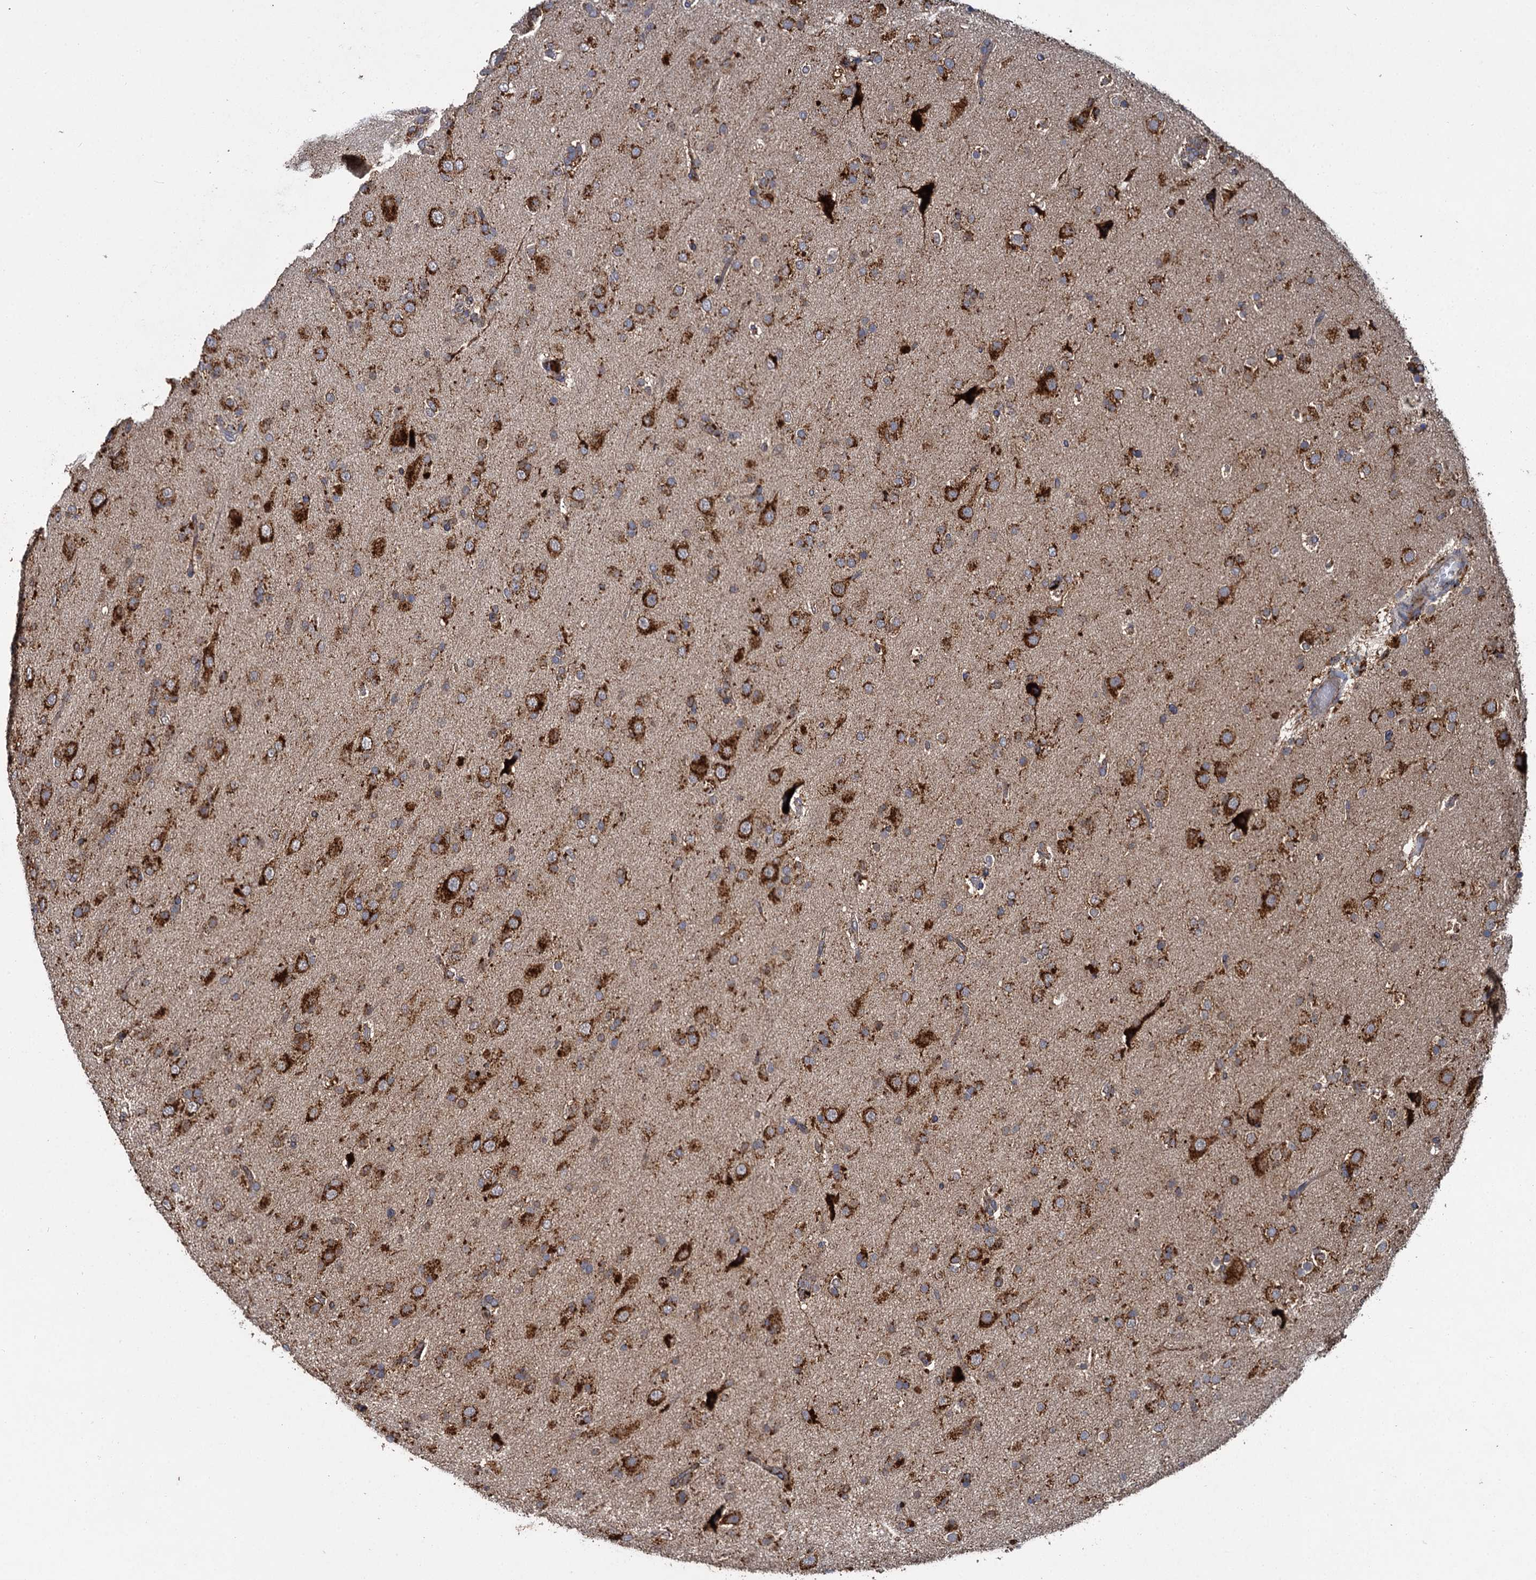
{"staining": {"intensity": "strong", "quantity": "25%-75%", "location": "cytoplasmic/membranous"}, "tissue": "glioma", "cell_type": "Tumor cells", "image_type": "cancer", "snomed": [{"axis": "morphology", "description": "Glioma, malignant, Low grade"}, {"axis": "topography", "description": "Brain"}], "caption": "Immunohistochemistry micrograph of glioma stained for a protein (brown), which displays high levels of strong cytoplasmic/membranous positivity in about 25%-75% of tumor cells.", "gene": "GBA1", "patient": {"sex": "male", "age": 65}}